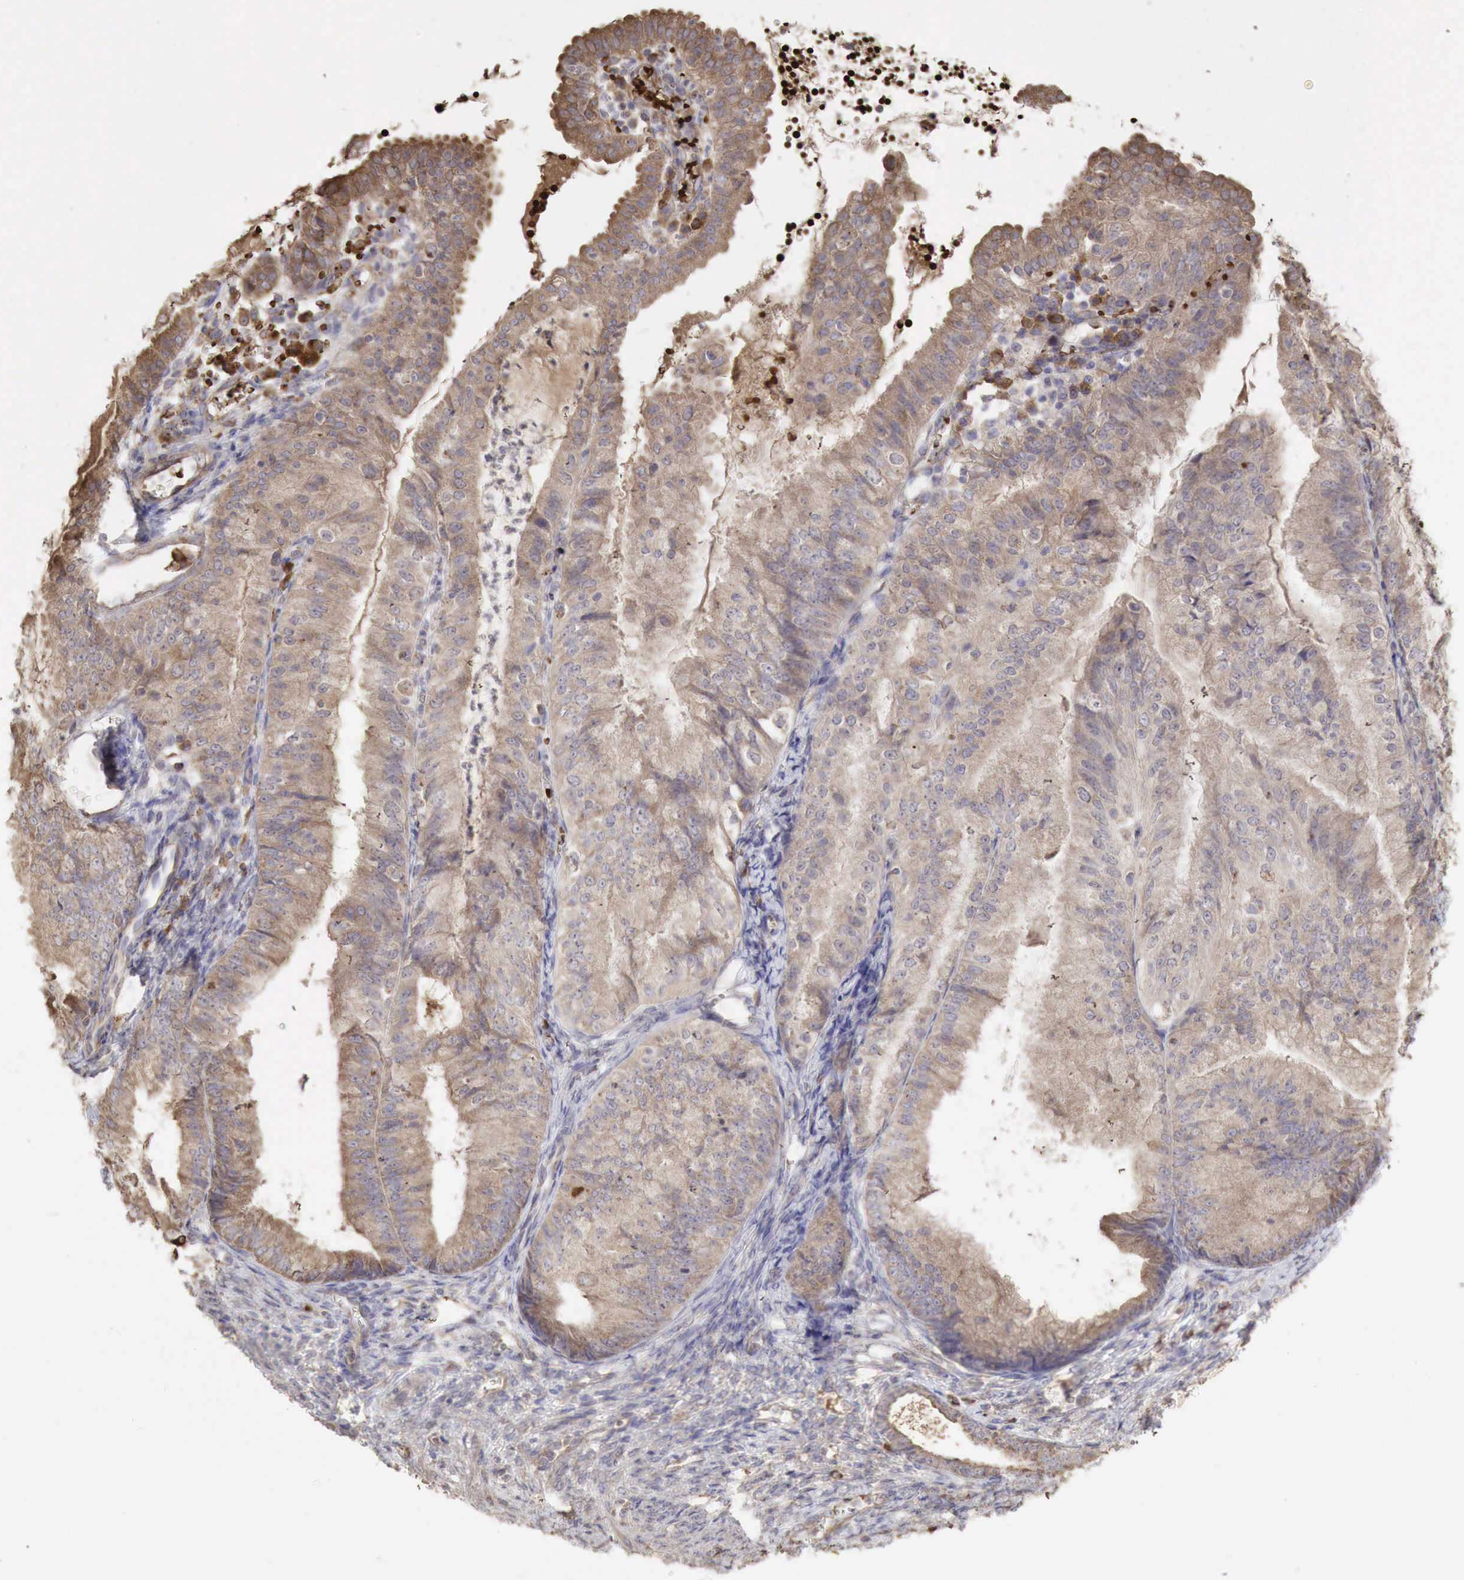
{"staining": {"intensity": "weak", "quantity": ">75%", "location": "cytoplasmic/membranous"}, "tissue": "endometrial cancer", "cell_type": "Tumor cells", "image_type": "cancer", "snomed": [{"axis": "morphology", "description": "Adenocarcinoma, NOS"}, {"axis": "topography", "description": "Endometrium"}], "caption": "Immunohistochemical staining of adenocarcinoma (endometrial) demonstrates low levels of weak cytoplasmic/membranous protein positivity in approximately >75% of tumor cells.", "gene": "PABPC5", "patient": {"sex": "female", "age": 66}}